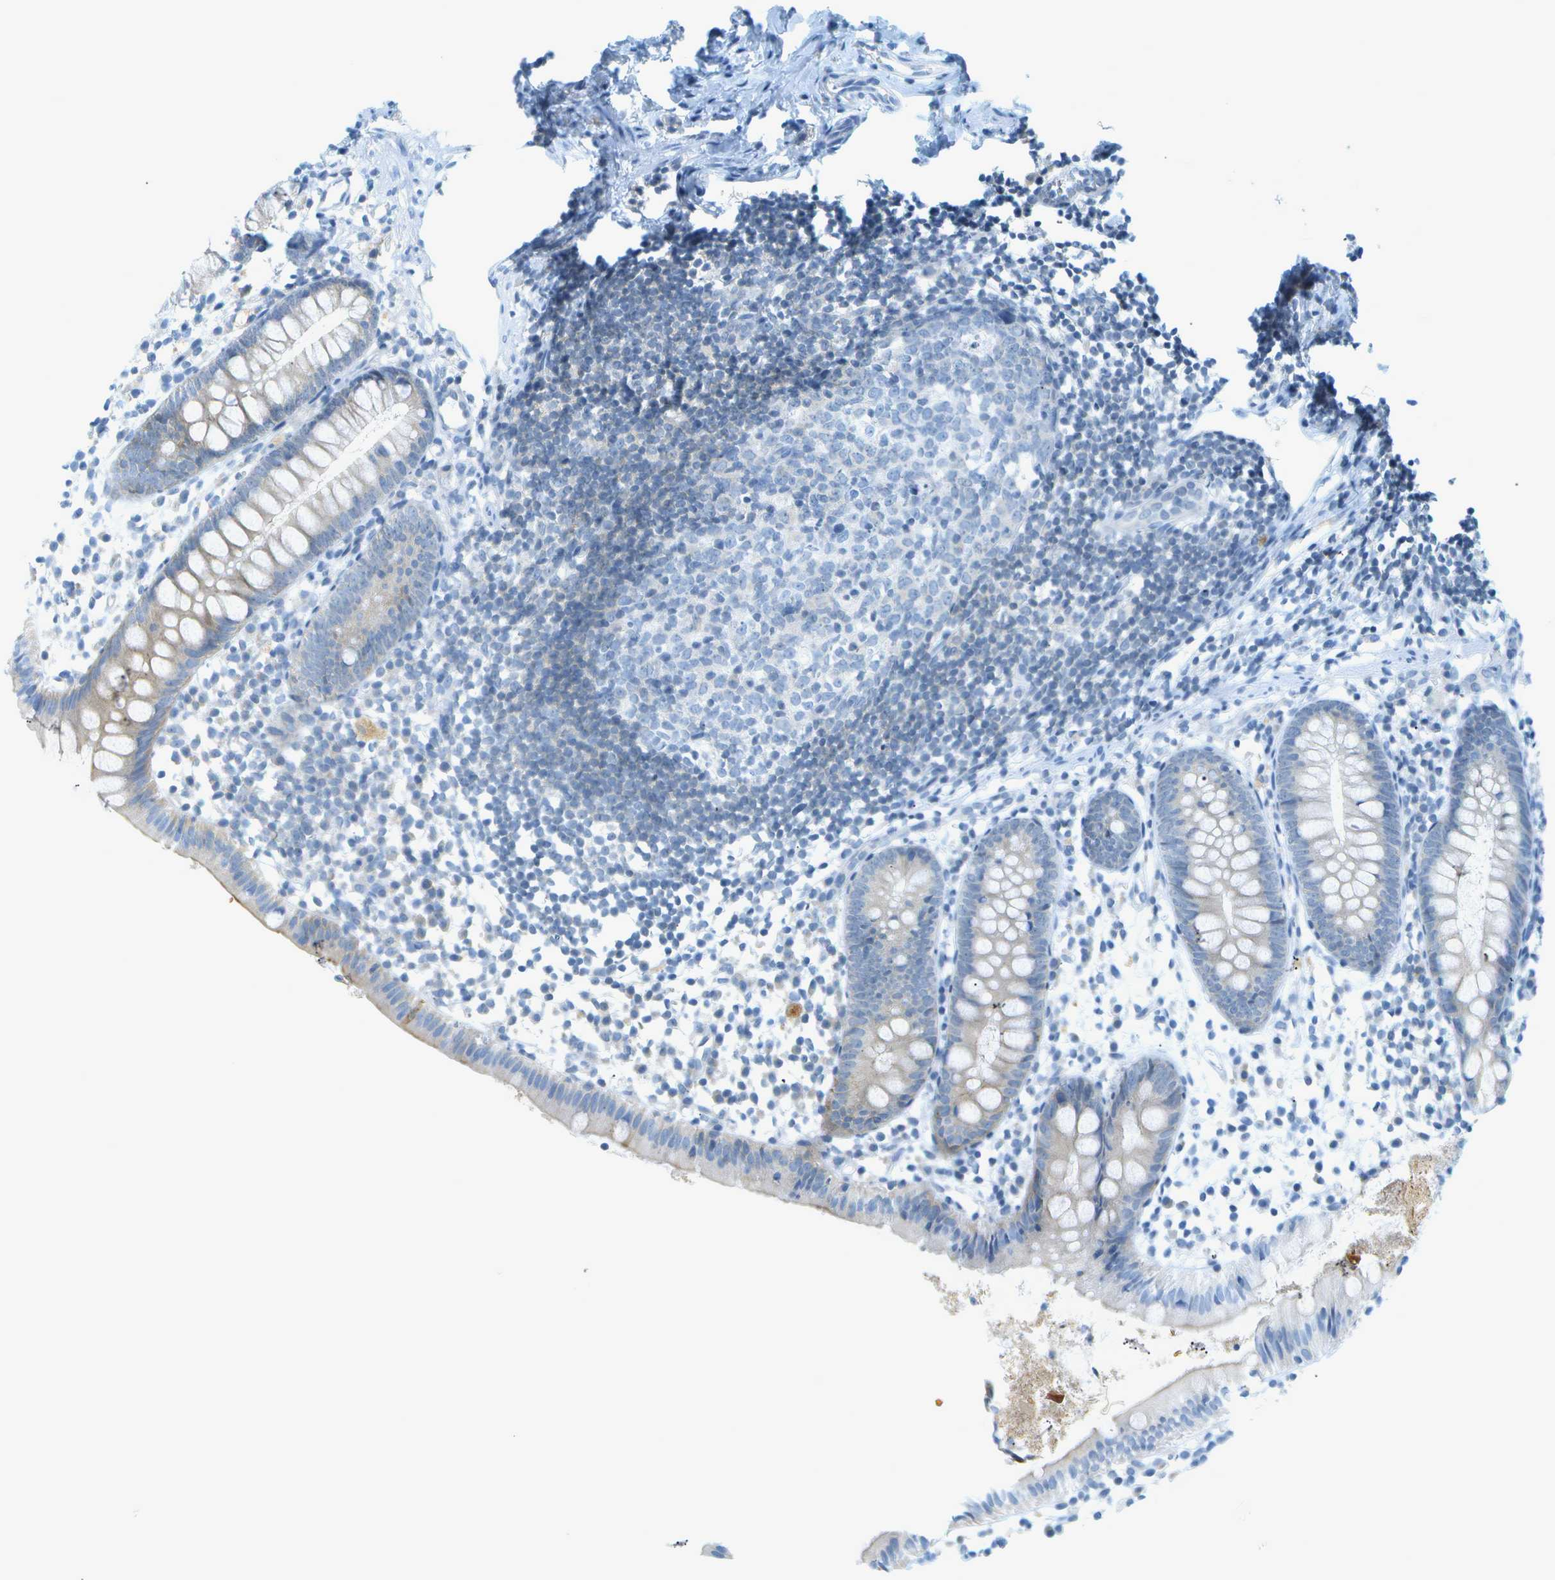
{"staining": {"intensity": "weak", "quantity": "<25%", "location": "cytoplasmic/membranous"}, "tissue": "appendix", "cell_type": "Glandular cells", "image_type": "normal", "snomed": [{"axis": "morphology", "description": "Normal tissue, NOS"}, {"axis": "topography", "description": "Appendix"}], "caption": "Immunohistochemistry micrograph of normal appendix stained for a protein (brown), which displays no positivity in glandular cells. (Immunohistochemistry, brightfield microscopy, high magnification).", "gene": "SMYD5", "patient": {"sex": "female", "age": 20}}